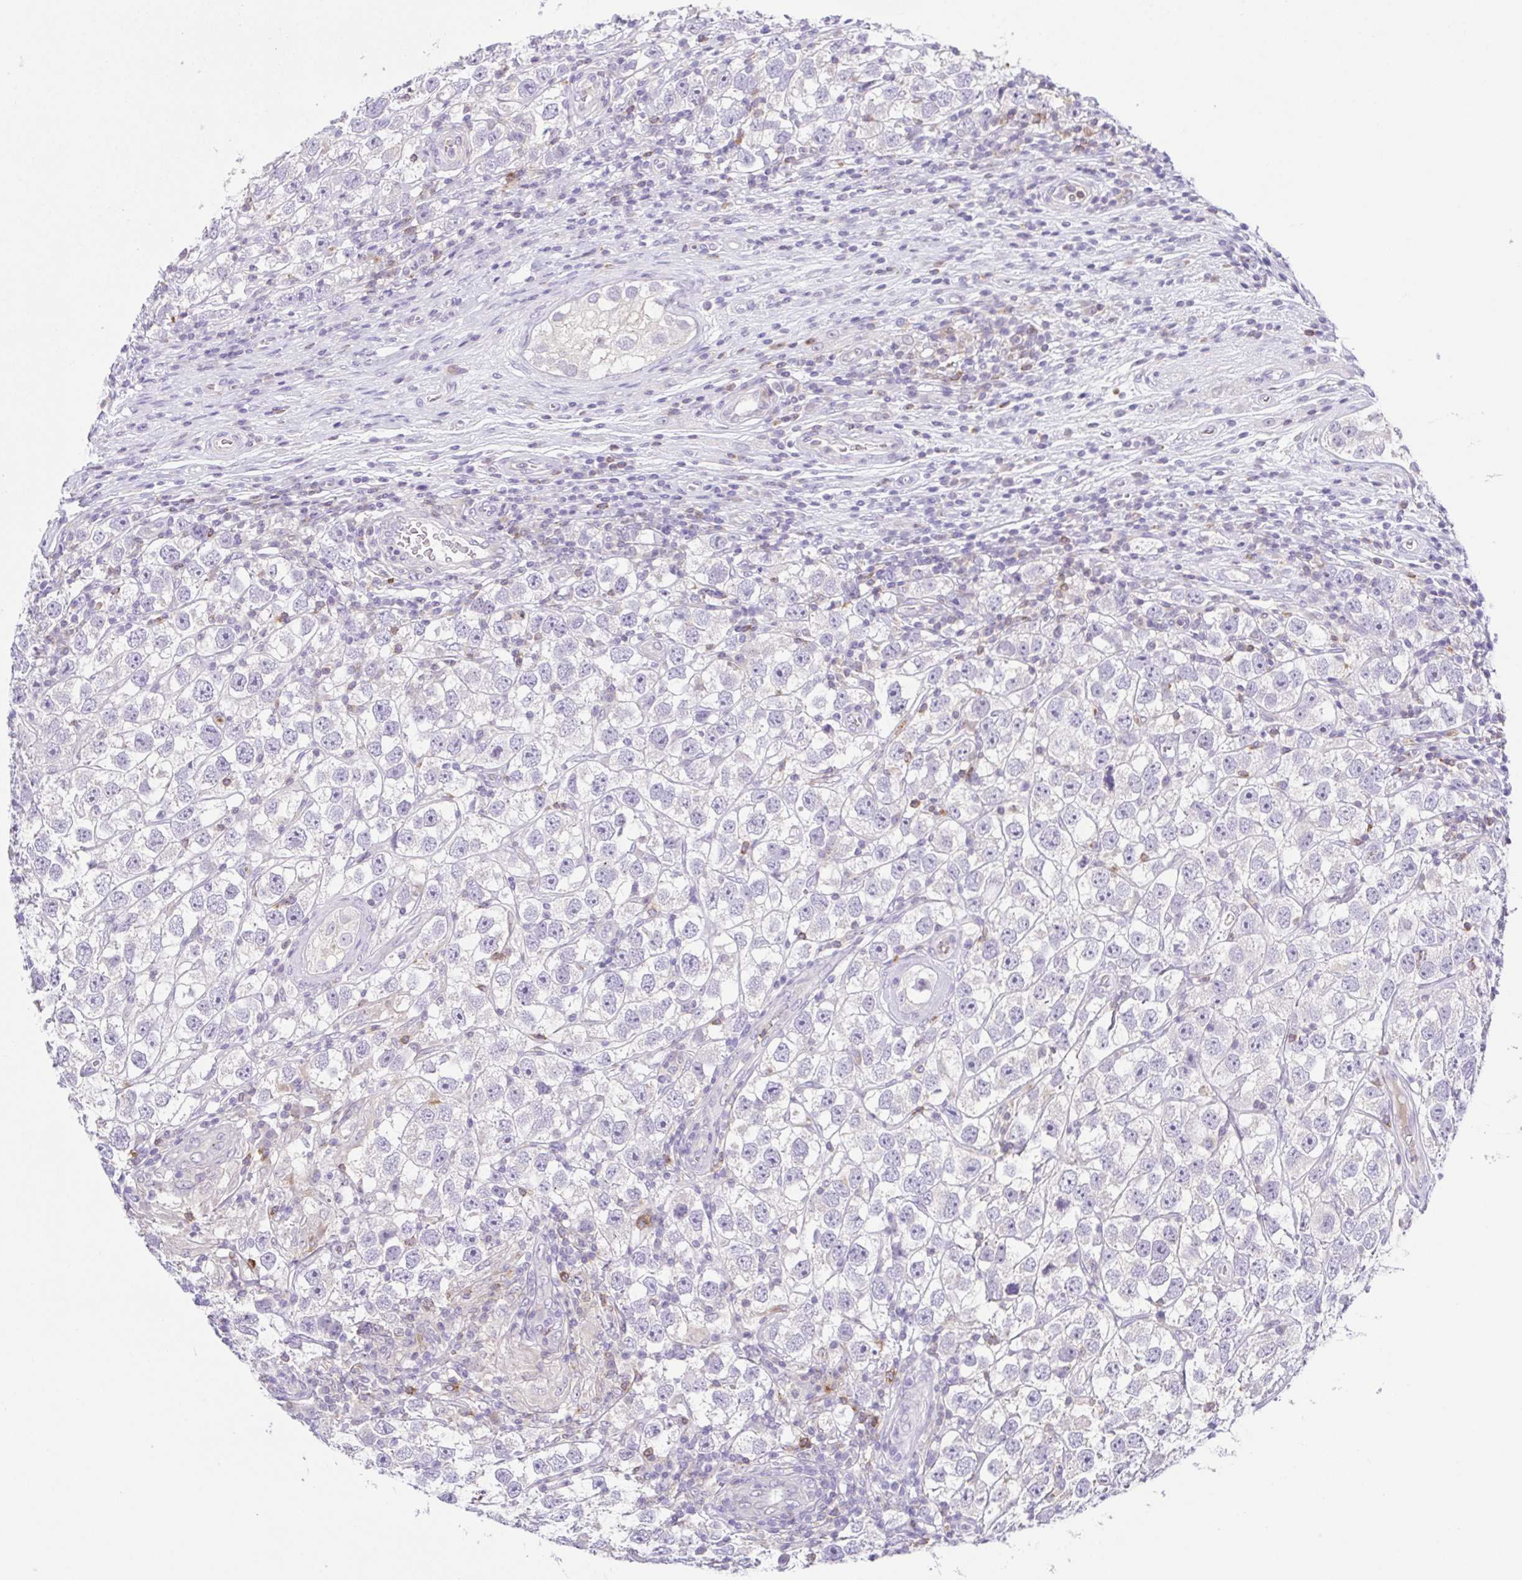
{"staining": {"intensity": "negative", "quantity": "none", "location": "none"}, "tissue": "testis cancer", "cell_type": "Tumor cells", "image_type": "cancer", "snomed": [{"axis": "morphology", "description": "Seminoma, NOS"}, {"axis": "topography", "description": "Testis"}], "caption": "There is no significant expression in tumor cells of testis cancer.", "gene": "PGLYRP1", "patient": {"sex": "male", "age": 26}}